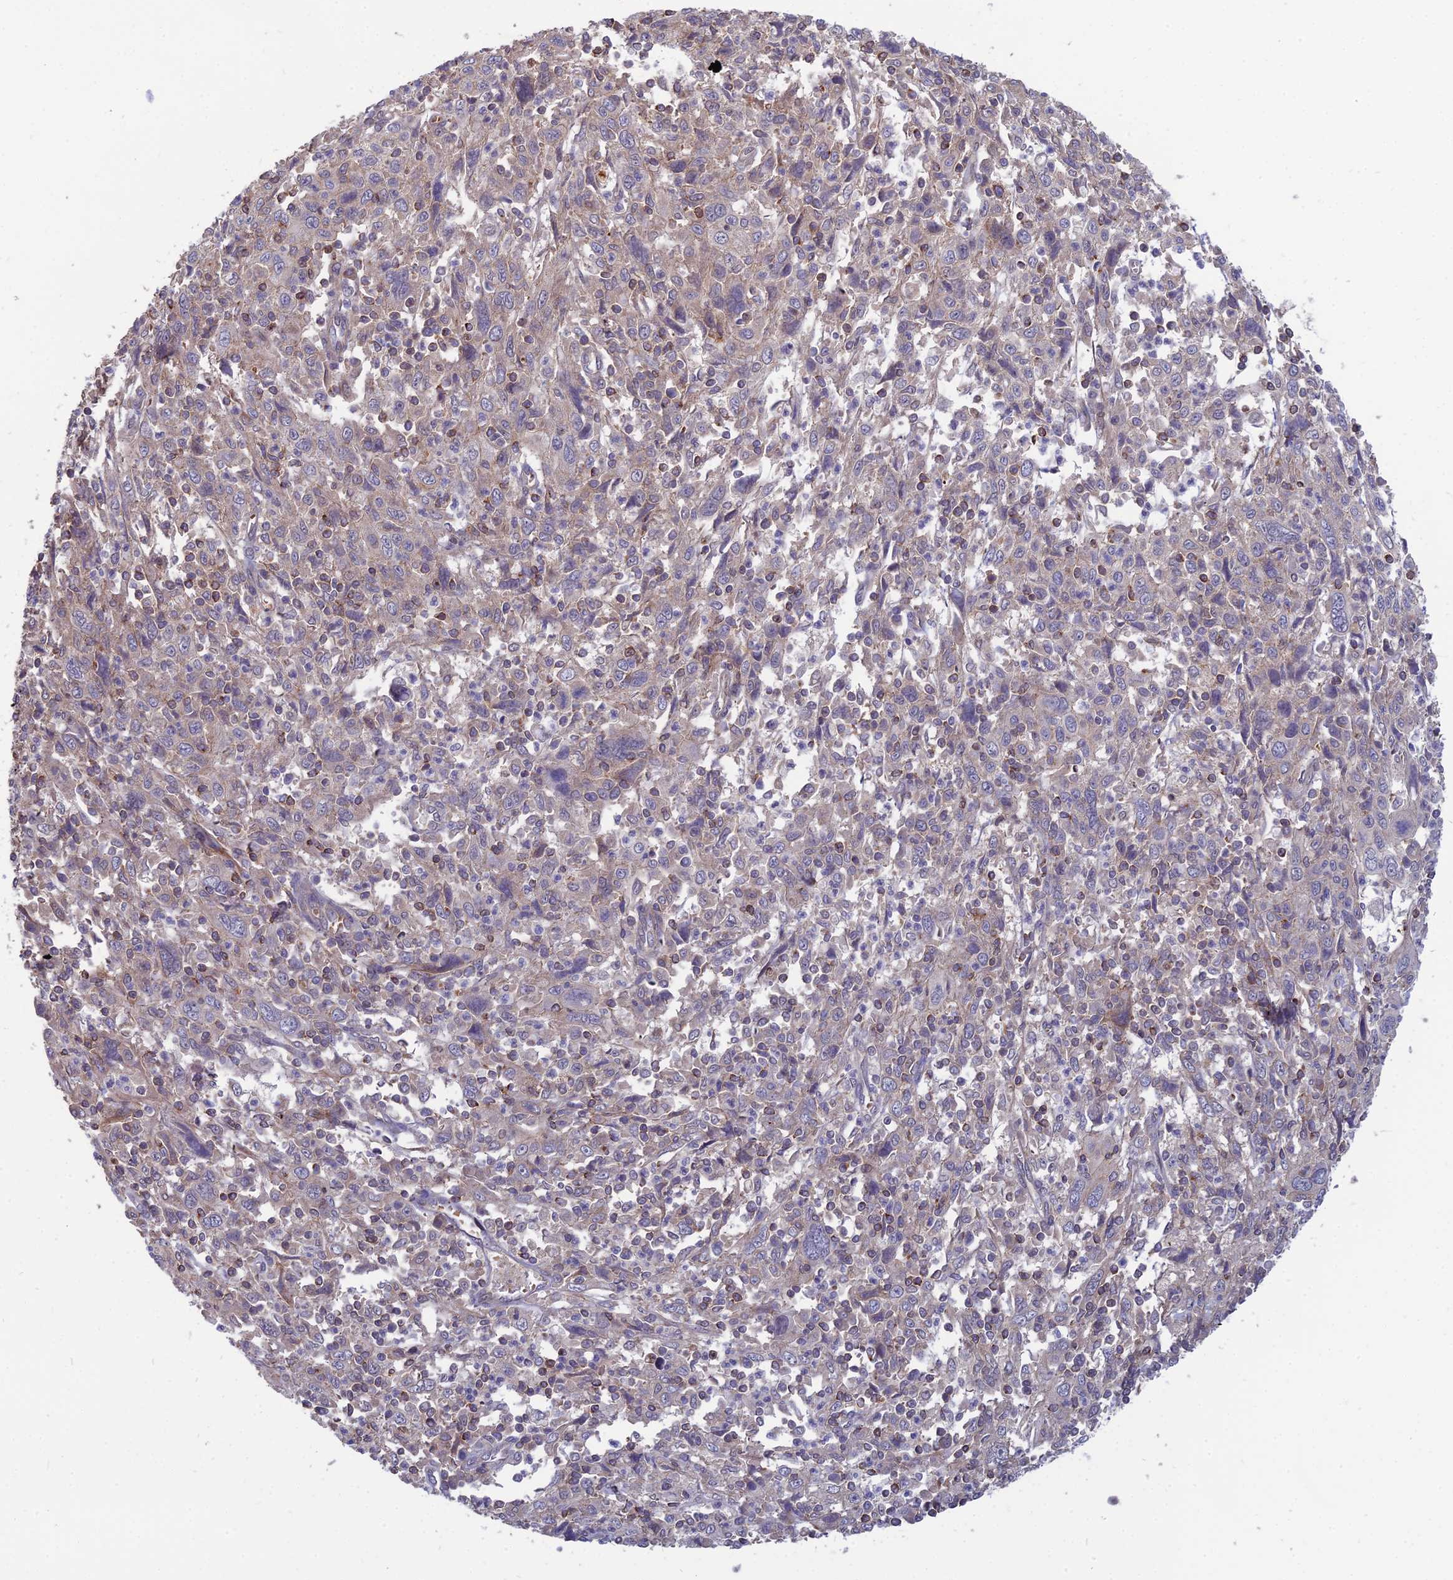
{"staining": {"intensity": "weak", "quantity": "<25%", "location": "cytoplasmic/membranous"}, "tissue": "cervical cancer", "cell_type": "Tumor cells", "image_type": "cancer", "snomed": [{"axis": "morphology", "description": "Squamous cell carcinoma, NOS"}, {"axis": "topography", "description": "Cervix"}], "caption": "Protein analysis of squamous cell carcinoma (cervical) exhibits no significant staining in tumor cells.", "gene": "OPA3", "patient": {"sex": "female", "age": 46}}